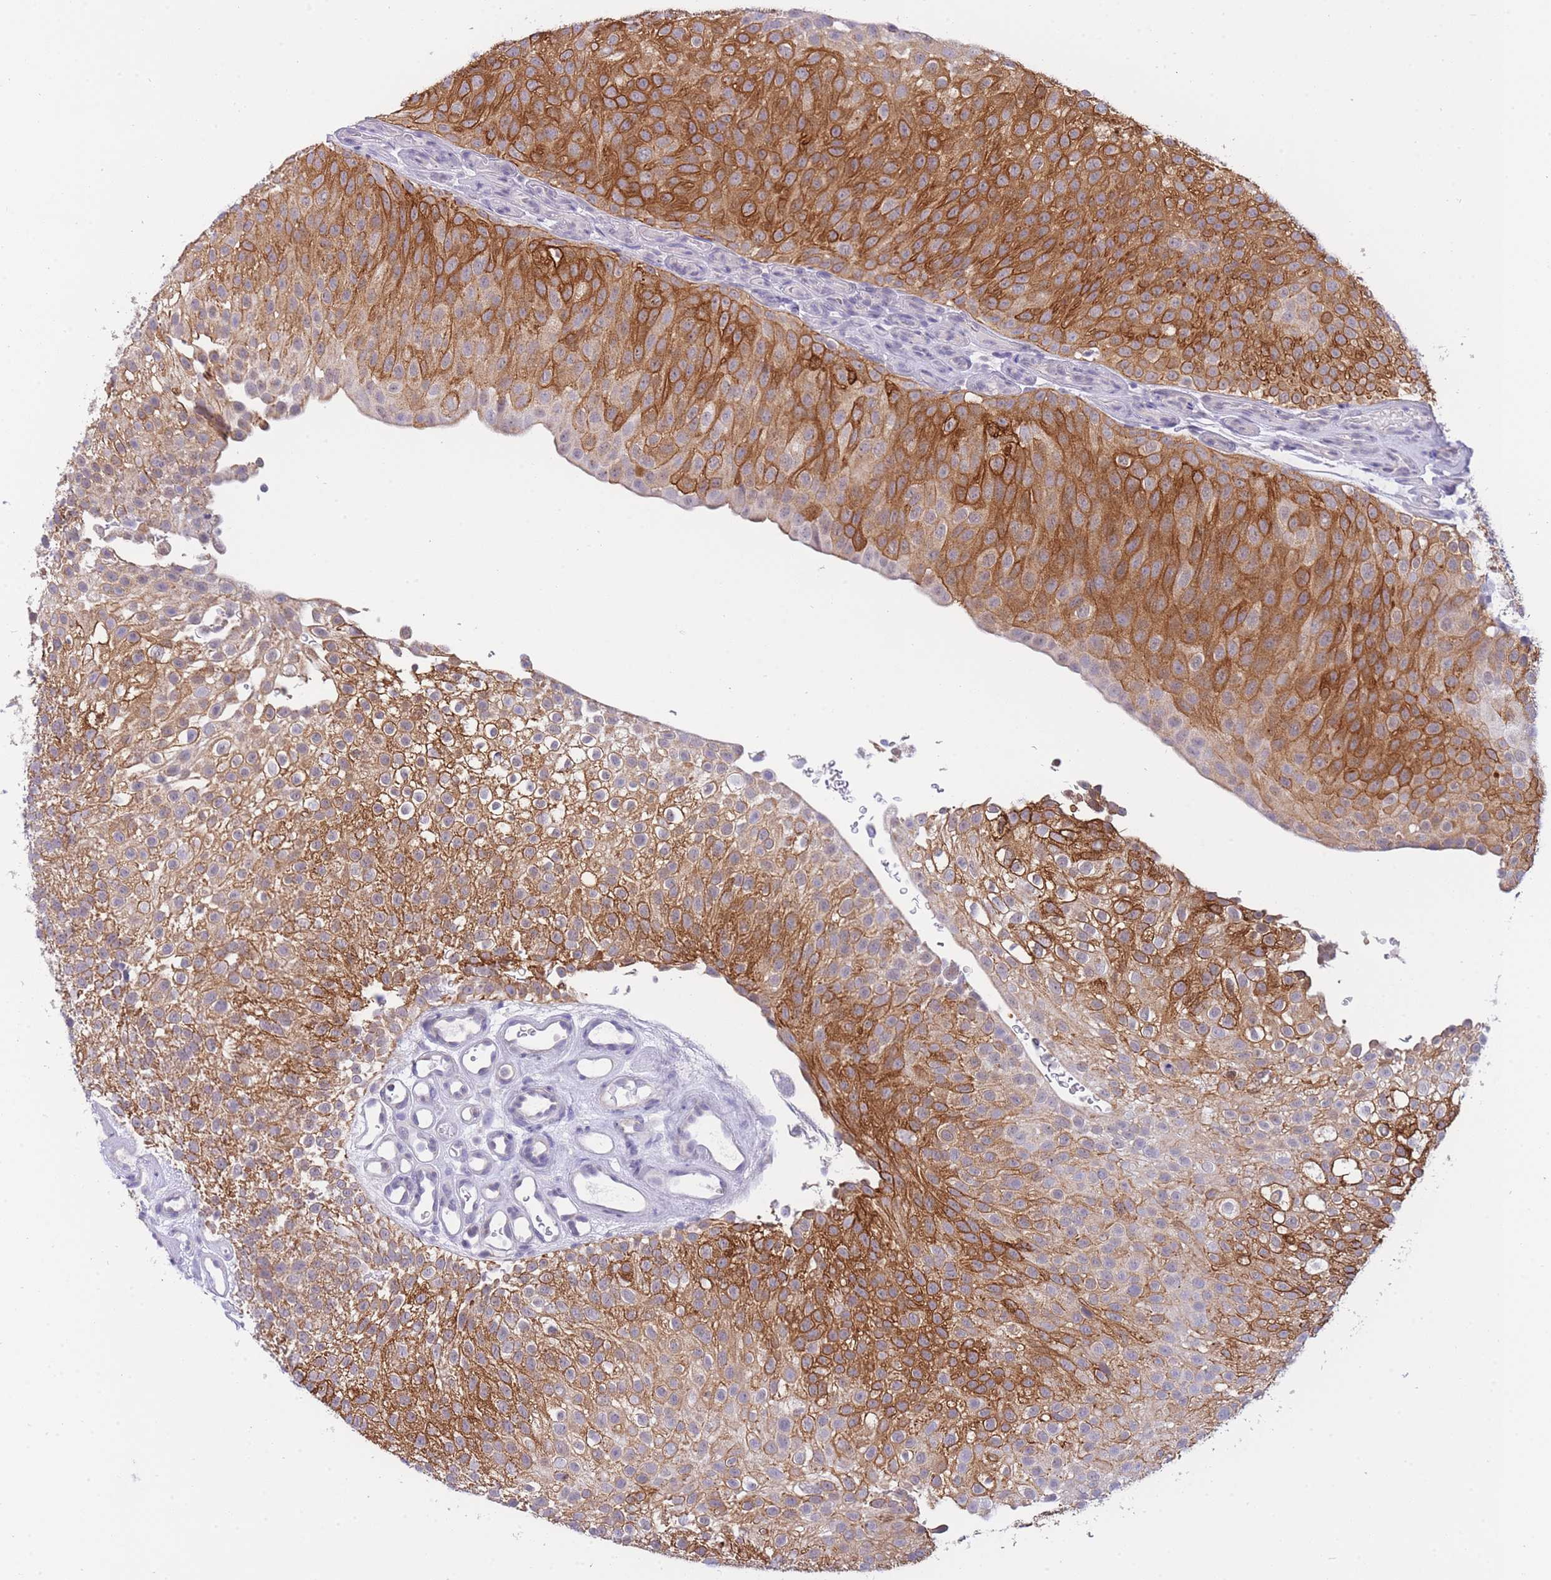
{"staining": {"intensity": "strong", "quantity": ">75%", "location": "cytoplasmic/membranous"}, "tissue": "urothelial cancer", "cell_type": "Tumor cells", "image_type": "cancer", "snomed": [{"axis": "morphology", "description": "Urothelial carcinoma, Low grade"}, {"axis": "topography", "description": "Urinary bladder"}], "caption": "Protein expression analysis of urothelial cancer displays strong cytoplasmic/membranous staining in about >75% of tumor cells.", "gene": "FRAT2", "patient": {"sex": "male", "age": 78}}